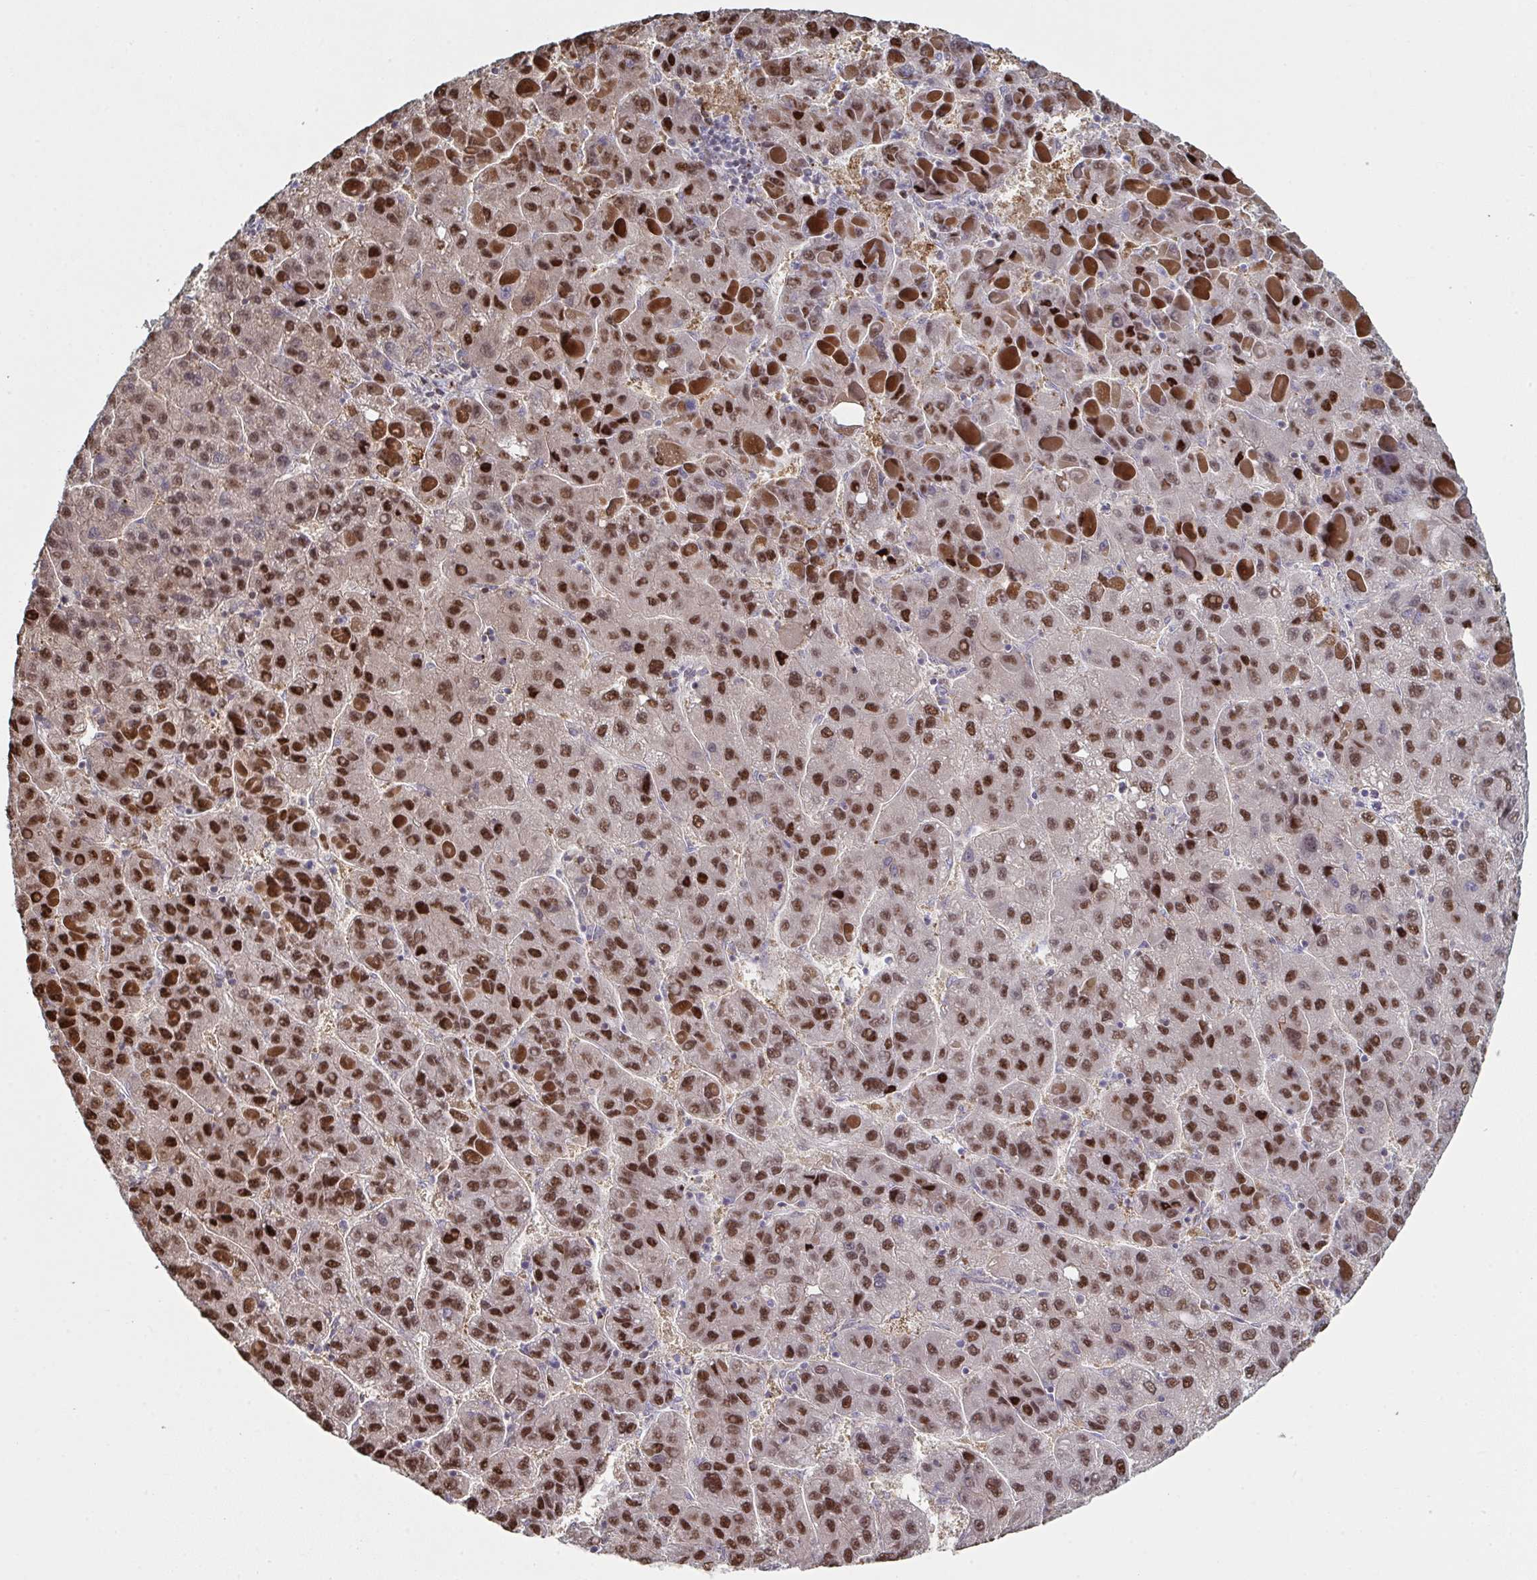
{"staining": {"intensity": "strong", "quantity": ">75%", "location": "nuclear"}, "tissue": "liver cancer", "cell_type": "Tumor cells", "image_type": "cancer", "snomed": [{"axis": "morphology", "description": "Carcinoma, Hepatocellular, NOS"}, {"axis": "topography", "description": "Liver"}], "caption": "The immunohistochemical stain labels strong nuclear staining in tumor cells of liver cancer tissue.", "gene": "ACD", "patient": {"sex": "female", "age": 82}}